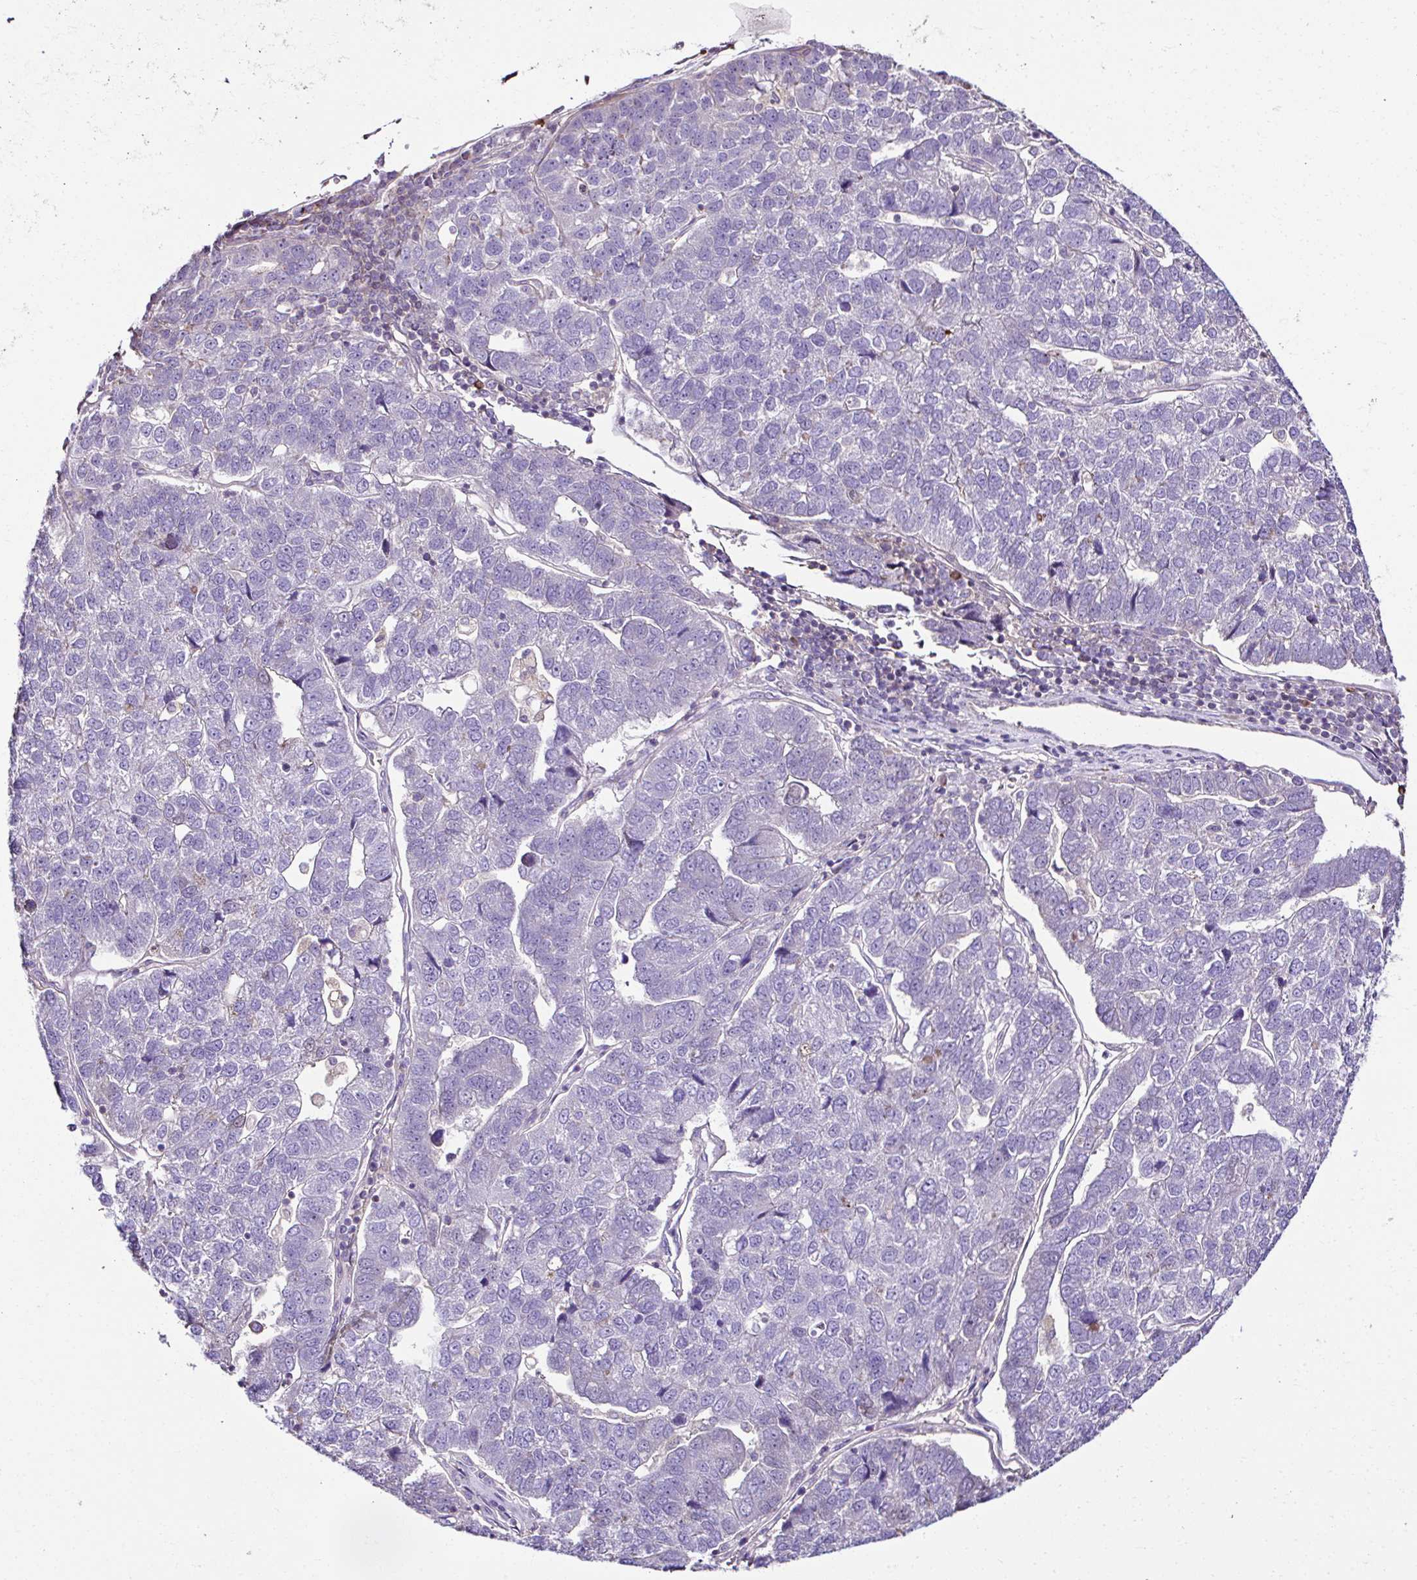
{"staining": {"intensity": "negative", "quantity": "none", "location": "none"}, "tissue": "pancreatic cancer", "cell_type": "Tumor cells", "image_type": "cancer", "snomed": [{"axis": "morphology", "description": "Adenocarcinoma, NOS"}, {"axis": "topography", "description": "Pancreas"}], "caption": "This is a histopathology image of immunohistochemistry staining of pancreatic cancer, which shows no staining in tumor cells.", "gene": "CCDC85C", "patient": {"sex": "female", "age": 61}}